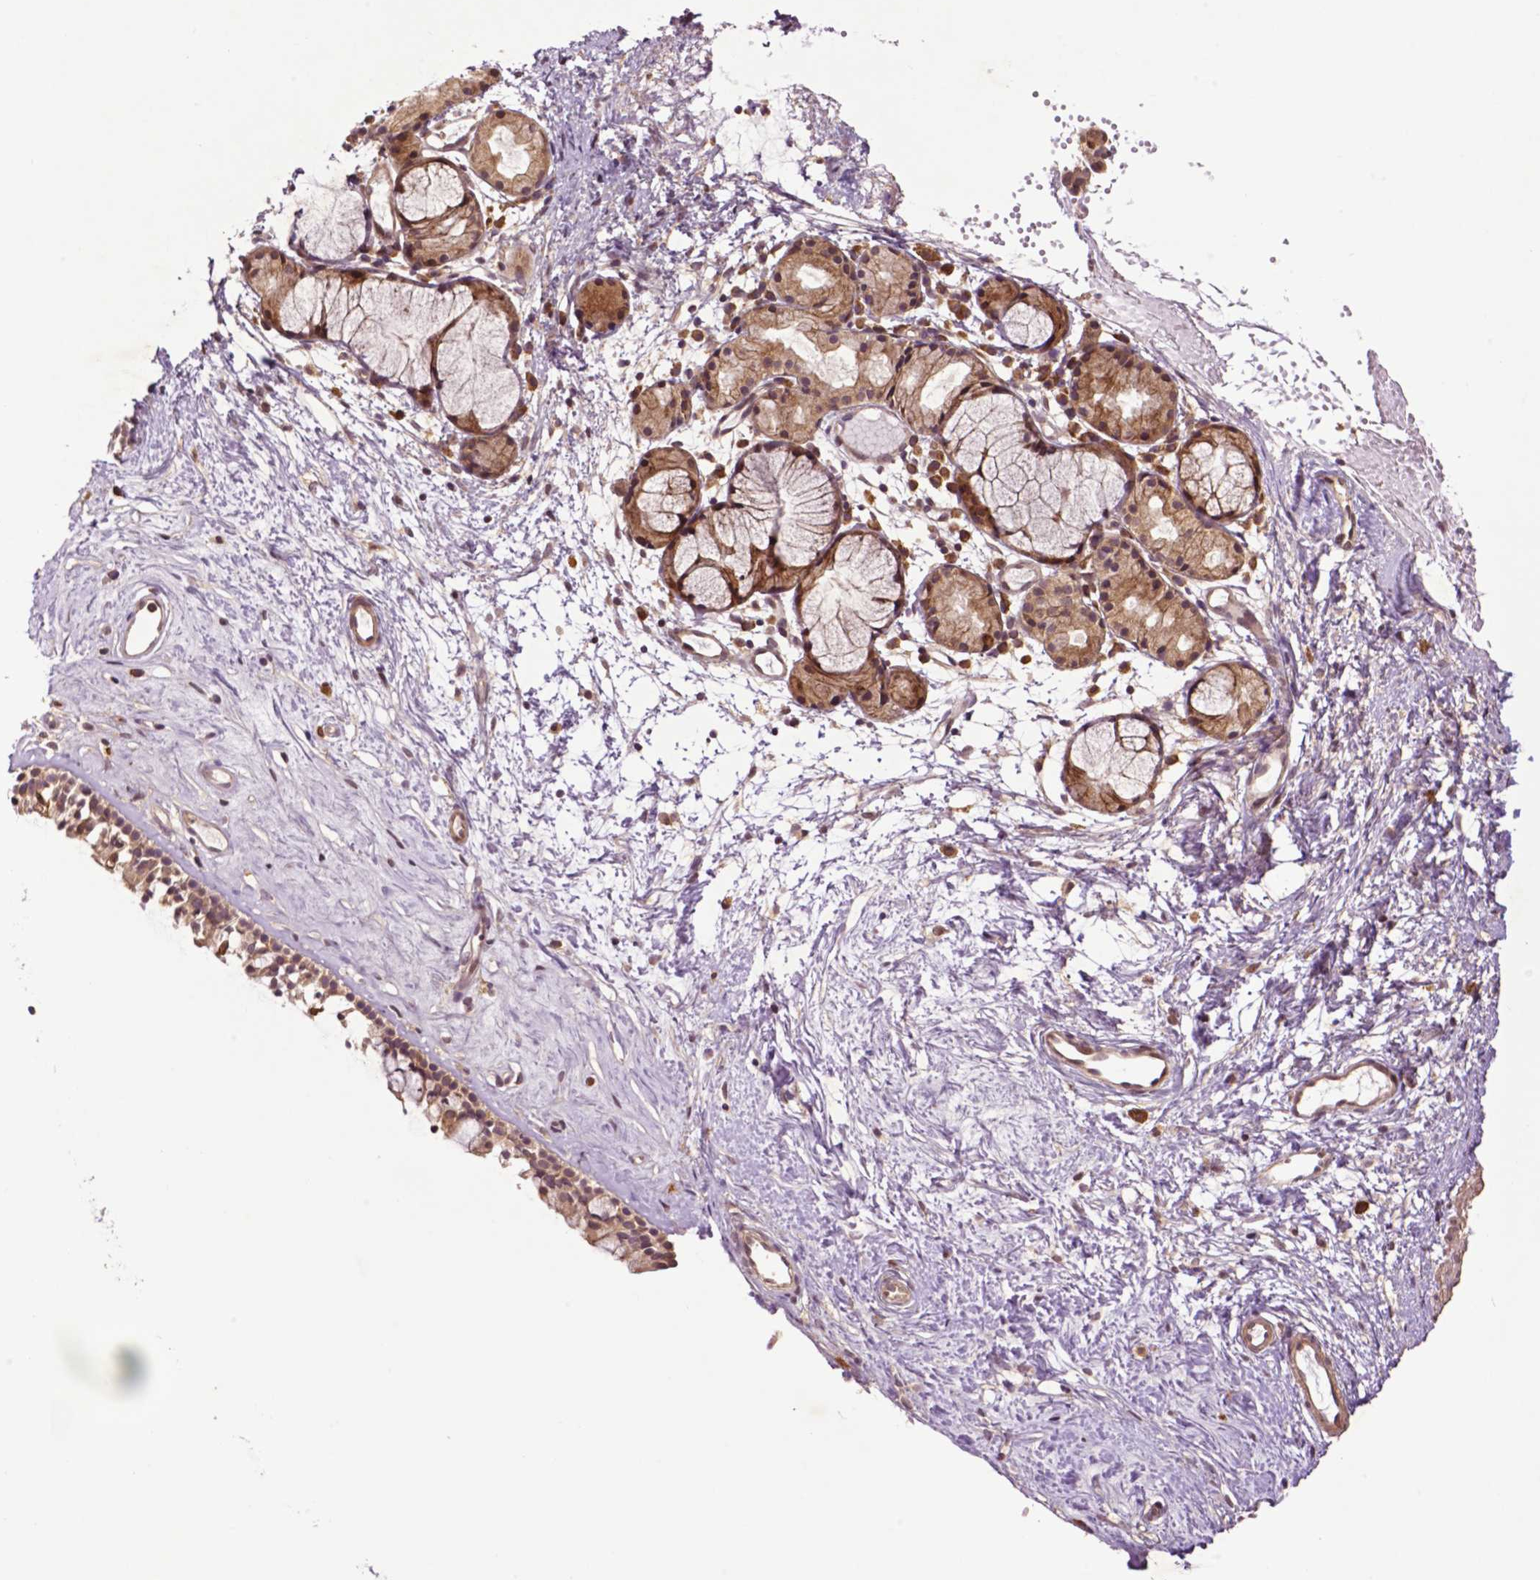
{"staining": {"intensity": "moderate", "quantity": ">75%", "location": "cytoplasmic/membranous"}, "tissue": "nasopharynx", "cell_type": "Respiratory epithelial cells", "image_type": "normal", "snomed": [{"axis": "morphology", "description": "Normal tissue, NOS"}, {"axis": "topography", "description": "Nasopharynx"}], "caption": "IHC image of unremarkable human nasopharynx stained for a protein (brown), which displays medium levels of moderate cytoplasmic/membranous positivity in approximately >75% of respiratory epithelial cells.", "gene": "TMX2", "patient": {"sex": "female", "age": 52}}